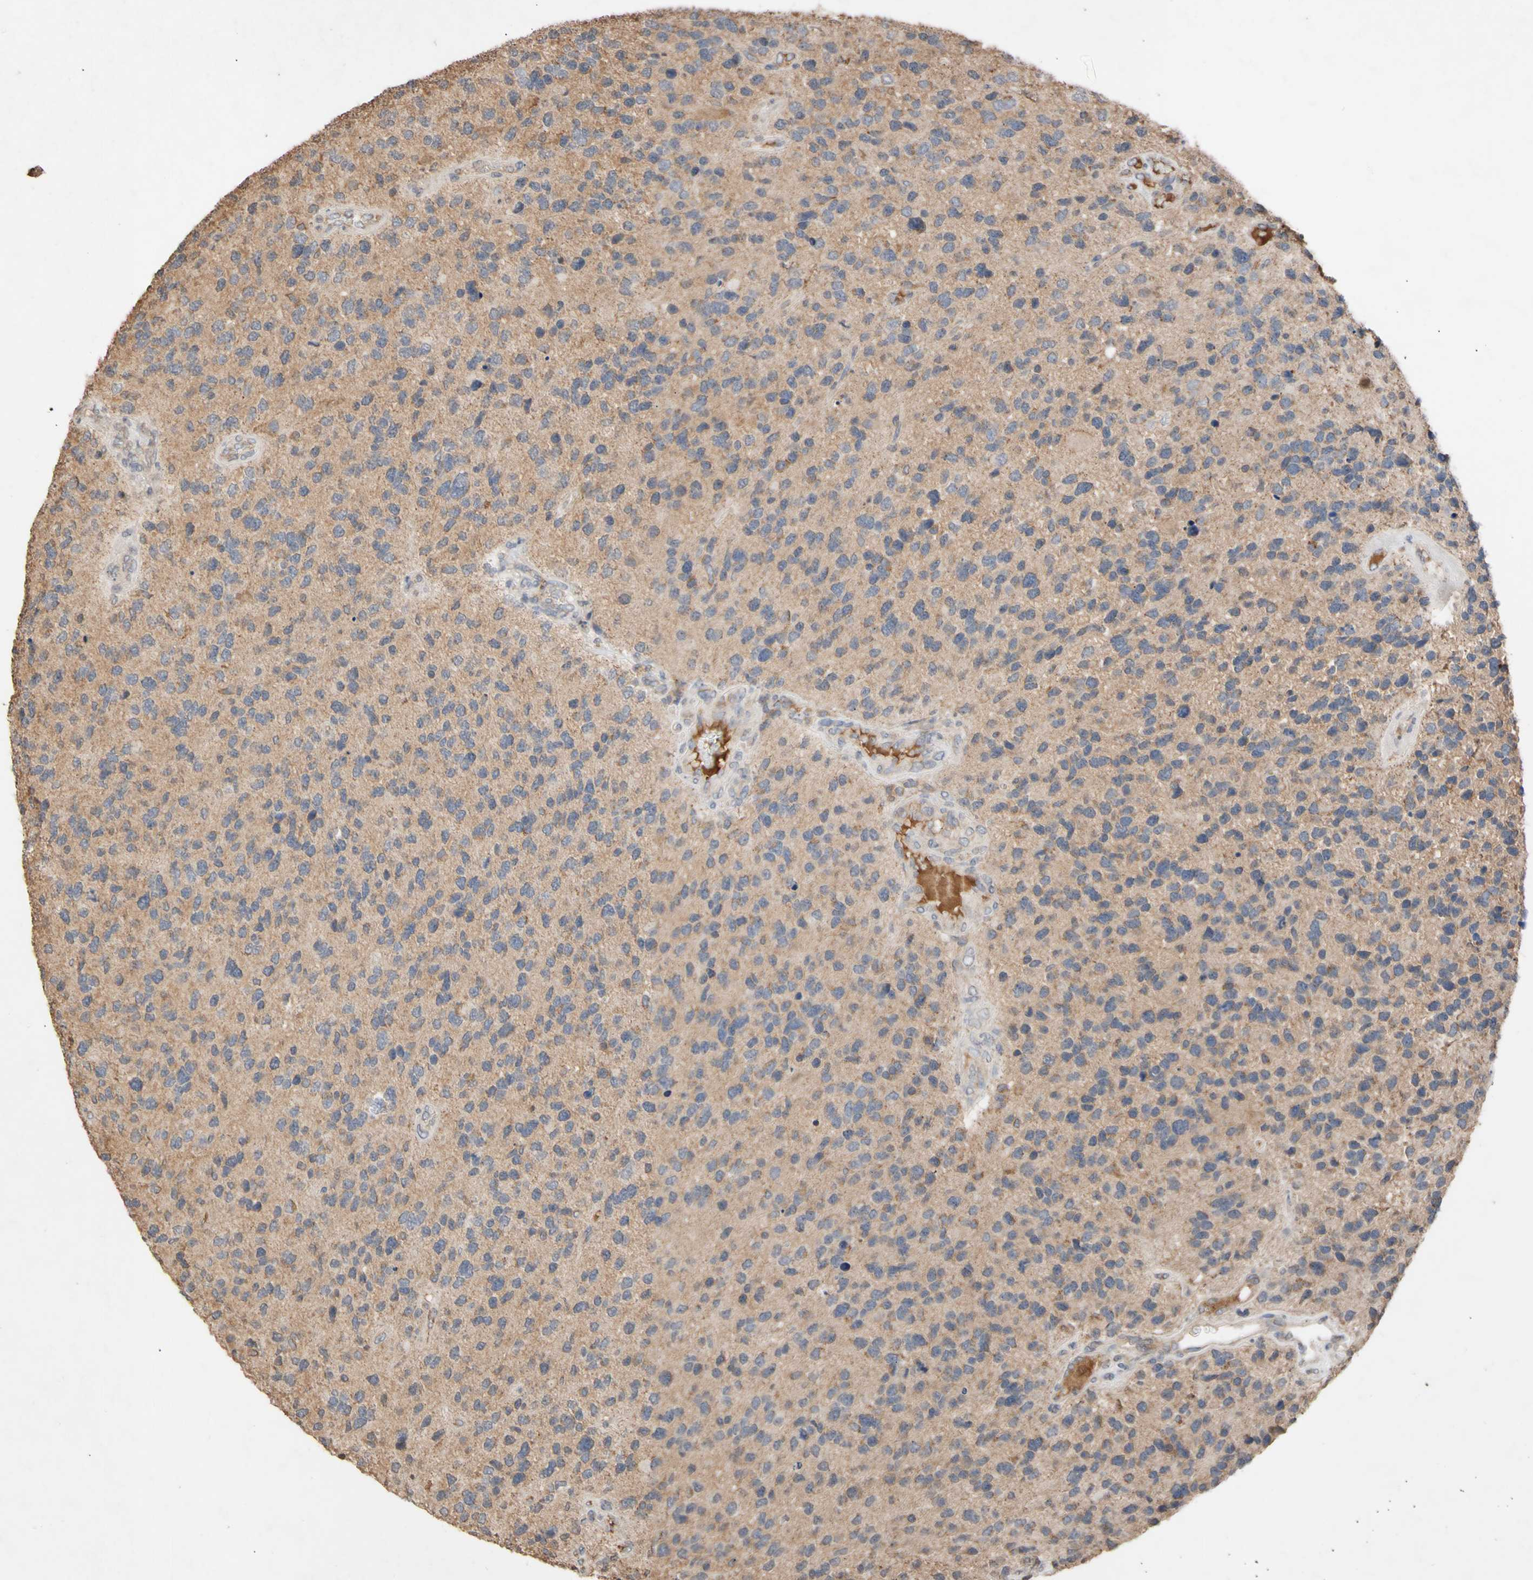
{"staining": {"intensity": "moderate", "quantity": "<25%", "location": "cytoplasmic/membranous"}, "tissue": "glioma", "cell_type": "Tumor cells", "image_type": "cancer", "snomed": [{"axis": "morphology", "description": "Glioma, malignant, High grade"}, {"axis": "topography", "description": "Brain"}], "caption": "High-power microscopy captured an immunohistochemistry micrograph of glioma, revealing moderate cytoplasmic/membranous staining in about <25% of tumor cells.", "gene": "NECTIN3", "patient": {"sex": "female", "age": 58}}